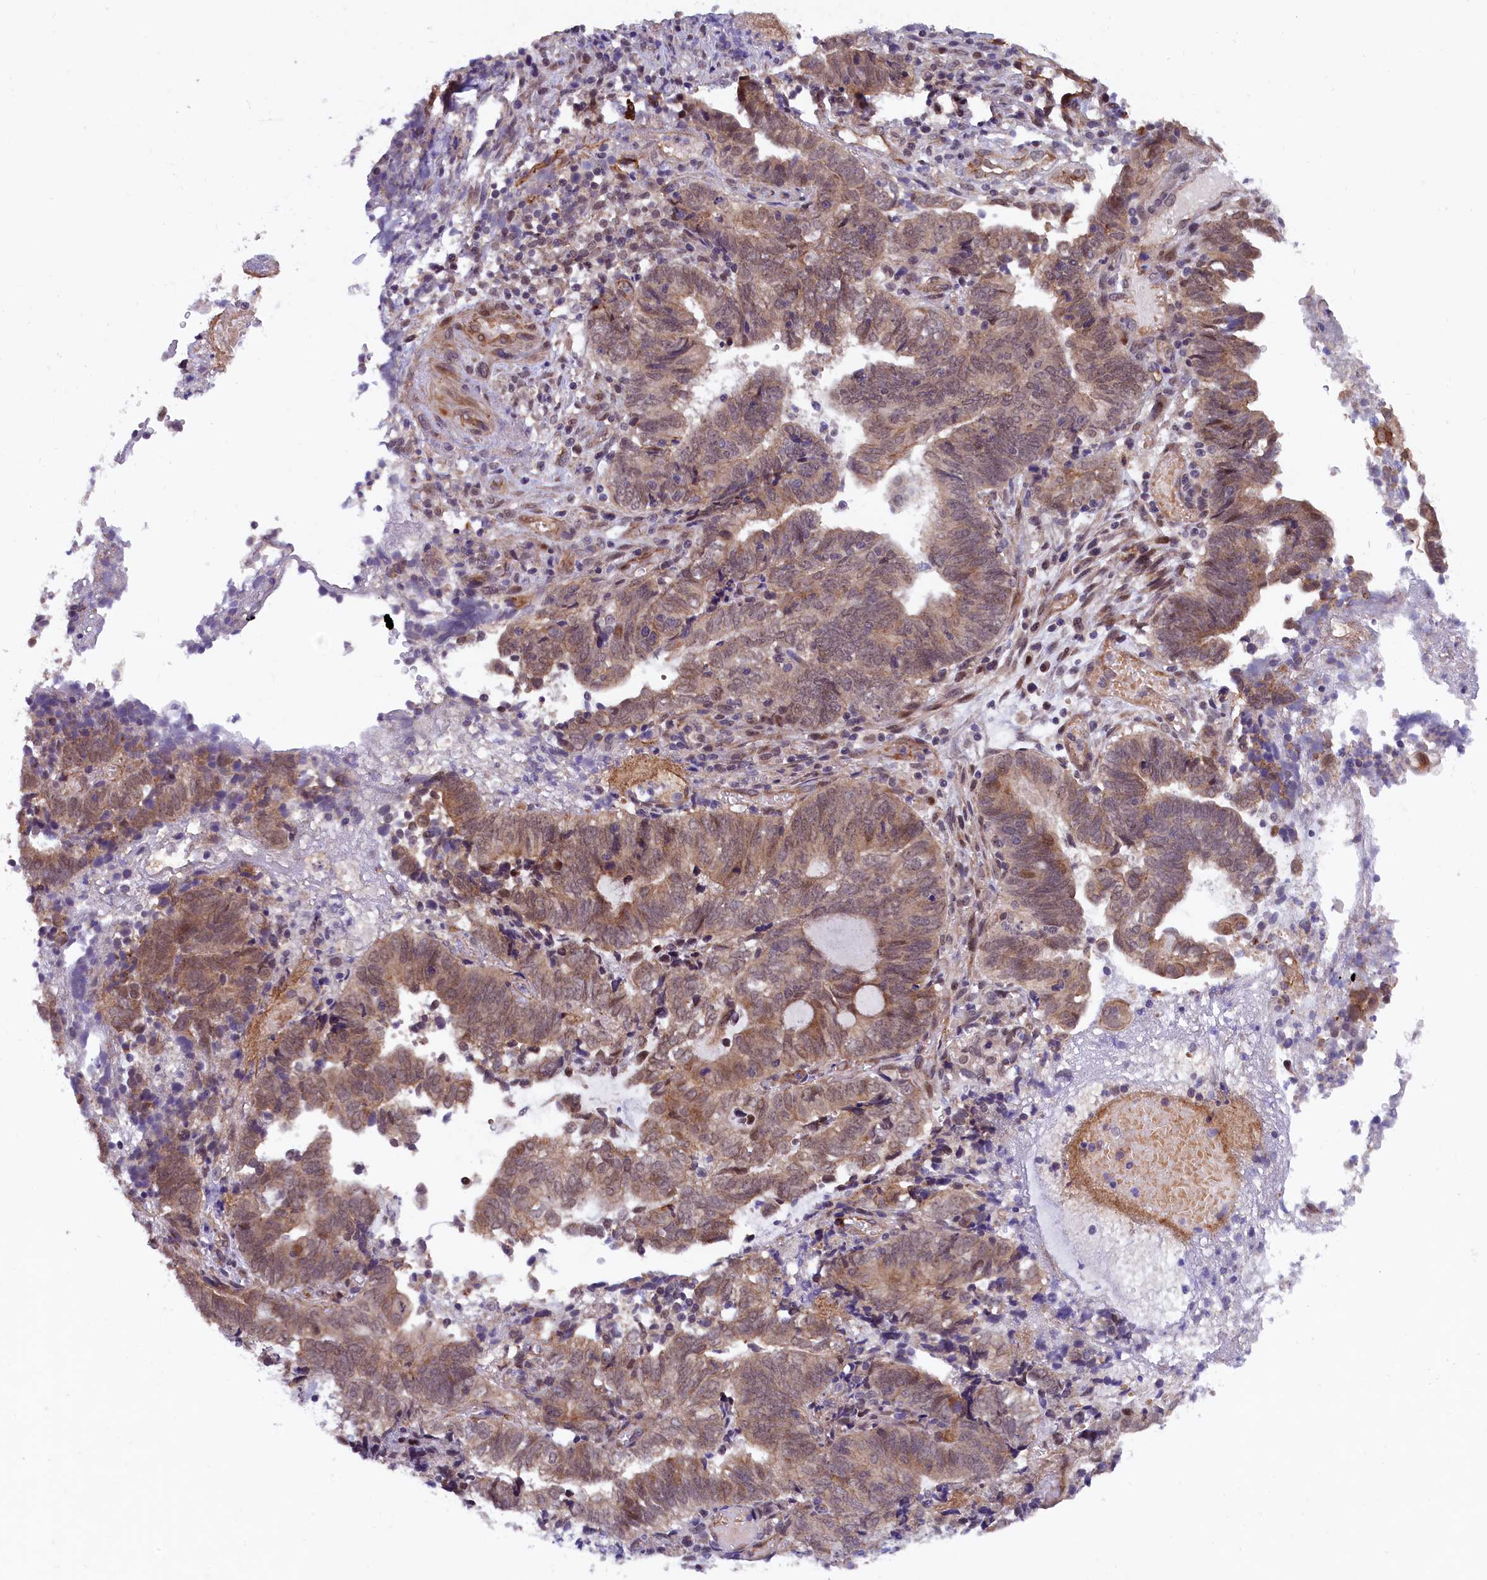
{"staining": {"intensity": "weak", "quantity": "25%-75%", "location": "cytoplasmic/membranous"}, "tissue": "endometrial cancer", "cell_type": "Tumor cells", "image_type": "cancer", "snomed": [{"axis": "morphology", "description": "Adenocarcinoma, NOS"}, {"axis": "topography", "description": "Uterus"}, {"axis": "topography", "description": "Endometrium"}], "caption": "IHC histopathology image of neoplastic tissue: human endometrial adenocarcinoma stained using immunohistochemistry displays low levels of weak protein expression localized specifically in the cytoplasmic/membranous of tumor cells, appearing as a cytoplasmic/membranous brown color.", "gene": "ARL14EP", "patient": {"sex": "female", "age": 70}}